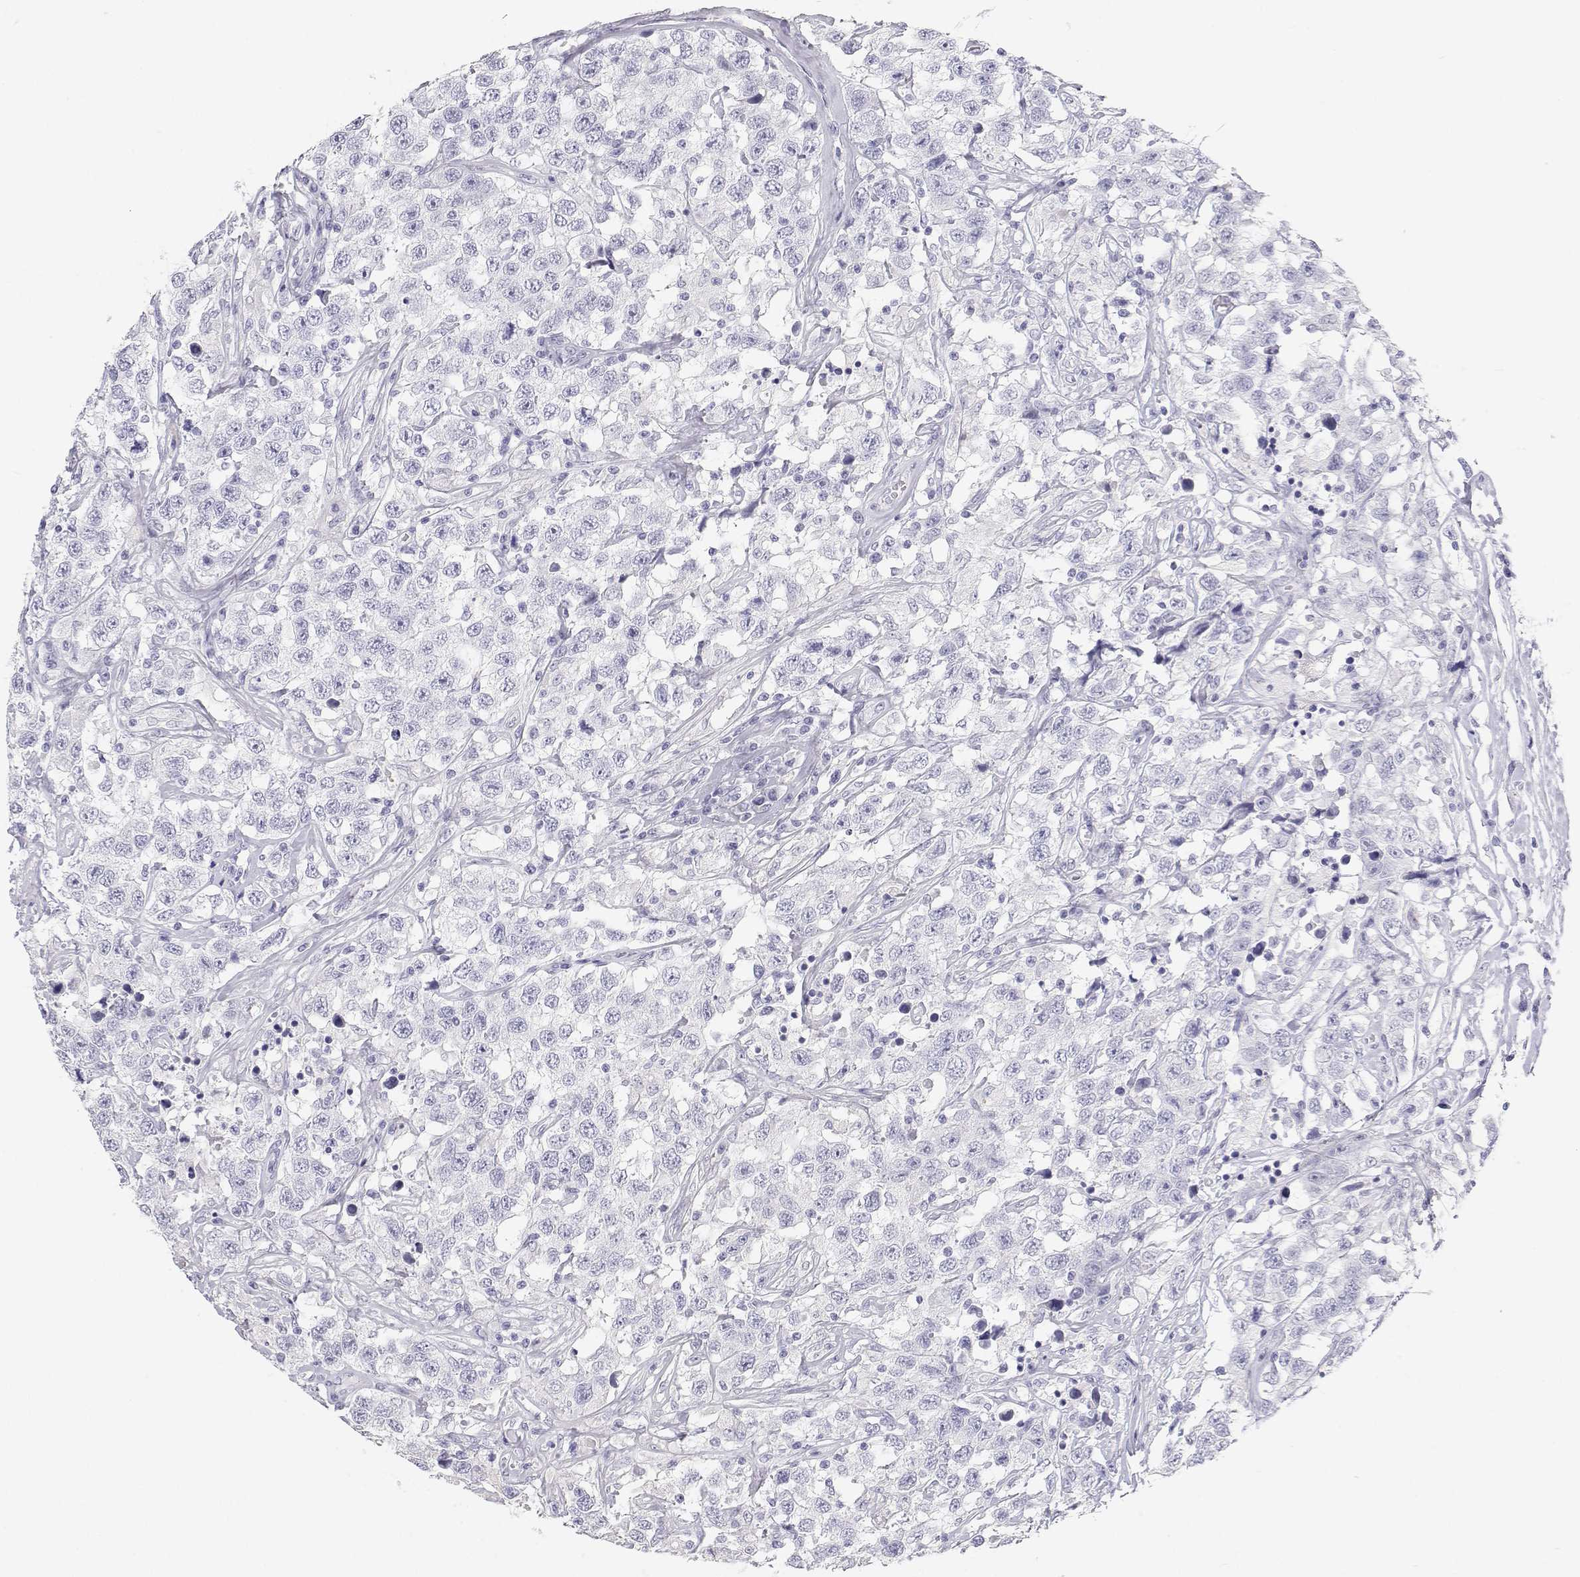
{"staining": {"intensity": "negative", "quantity": "none", "location": "none"}, "tissue": "testis cancer", "cell_type": "Tumor cells", "image_type": "cancer", "snomed": [{"axis": "morphology", "description": "Seminoma, NOS"}, {"axis": "topography", "description": "Testis"}], "caption": "Immunohistochemistry of human testis cancer exhibits no staining in tumor cells.", "gene": "TTN", "patient": {"sex": "male", "age": 41}}